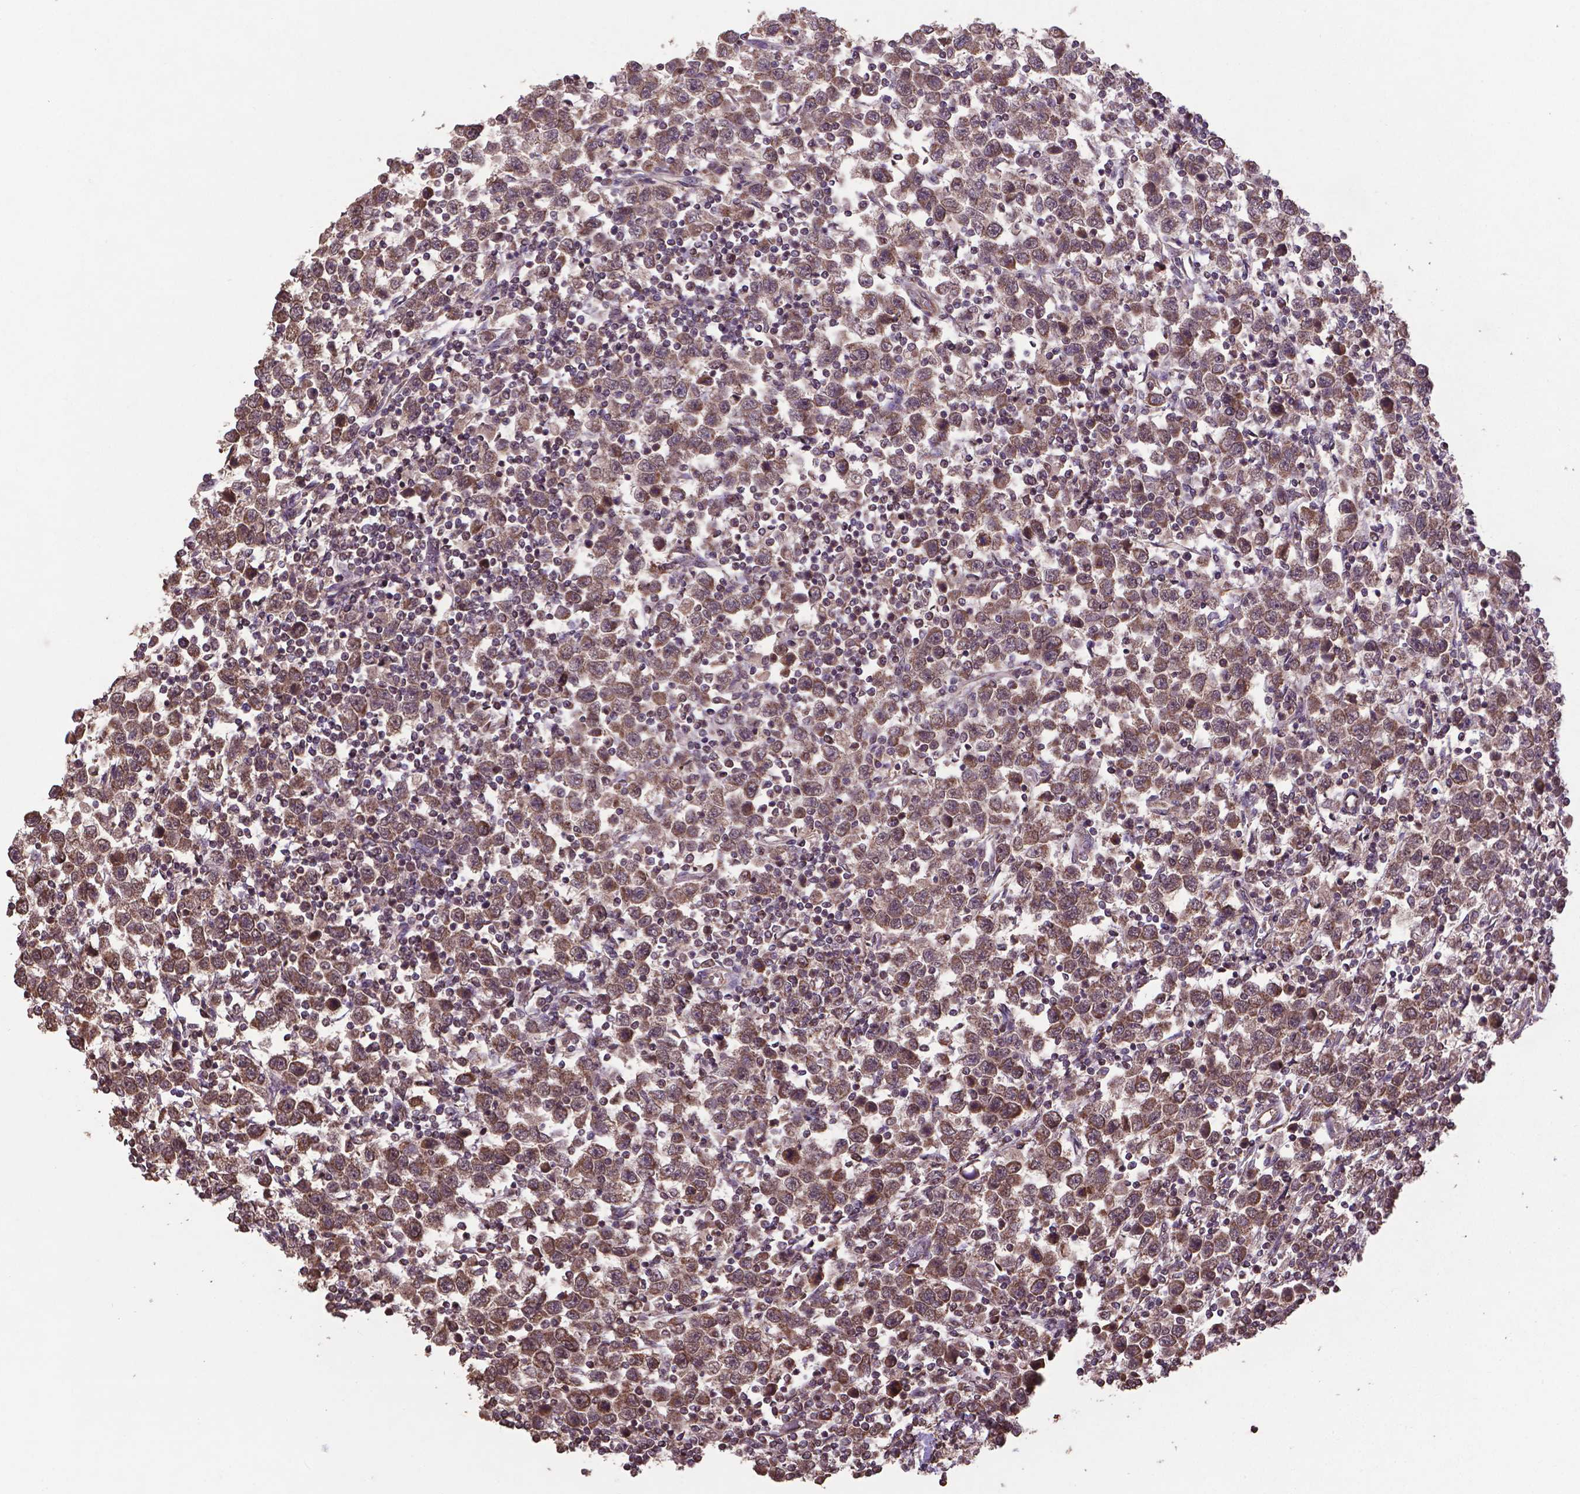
{"staining": {"intensity": "weak", "quantity": ">75%", "location": "cytoplasmic/membranous,nuclear"}, "tissue": "testis cancer", "cell_type": "Tumor cells", "image_type": "cancer", "snomed": [{"axis": "morphology", "description": "Normal tissue, NOS"}, {"axis": "morphology", "description": "Seminoma, NOS"}, {"axis": "topography", "description": "Testis"}, {"axis": "topography", "description": "Epididymis"}], "caption": "Human testis cancer (seminoma) stained with a brown dye displays weak cytoplasmic/membranous and nuclear positive expression in about >75% of tumor cells.", "gene": "DCAF1", "patient": {"sex": "male", "age": 34}}